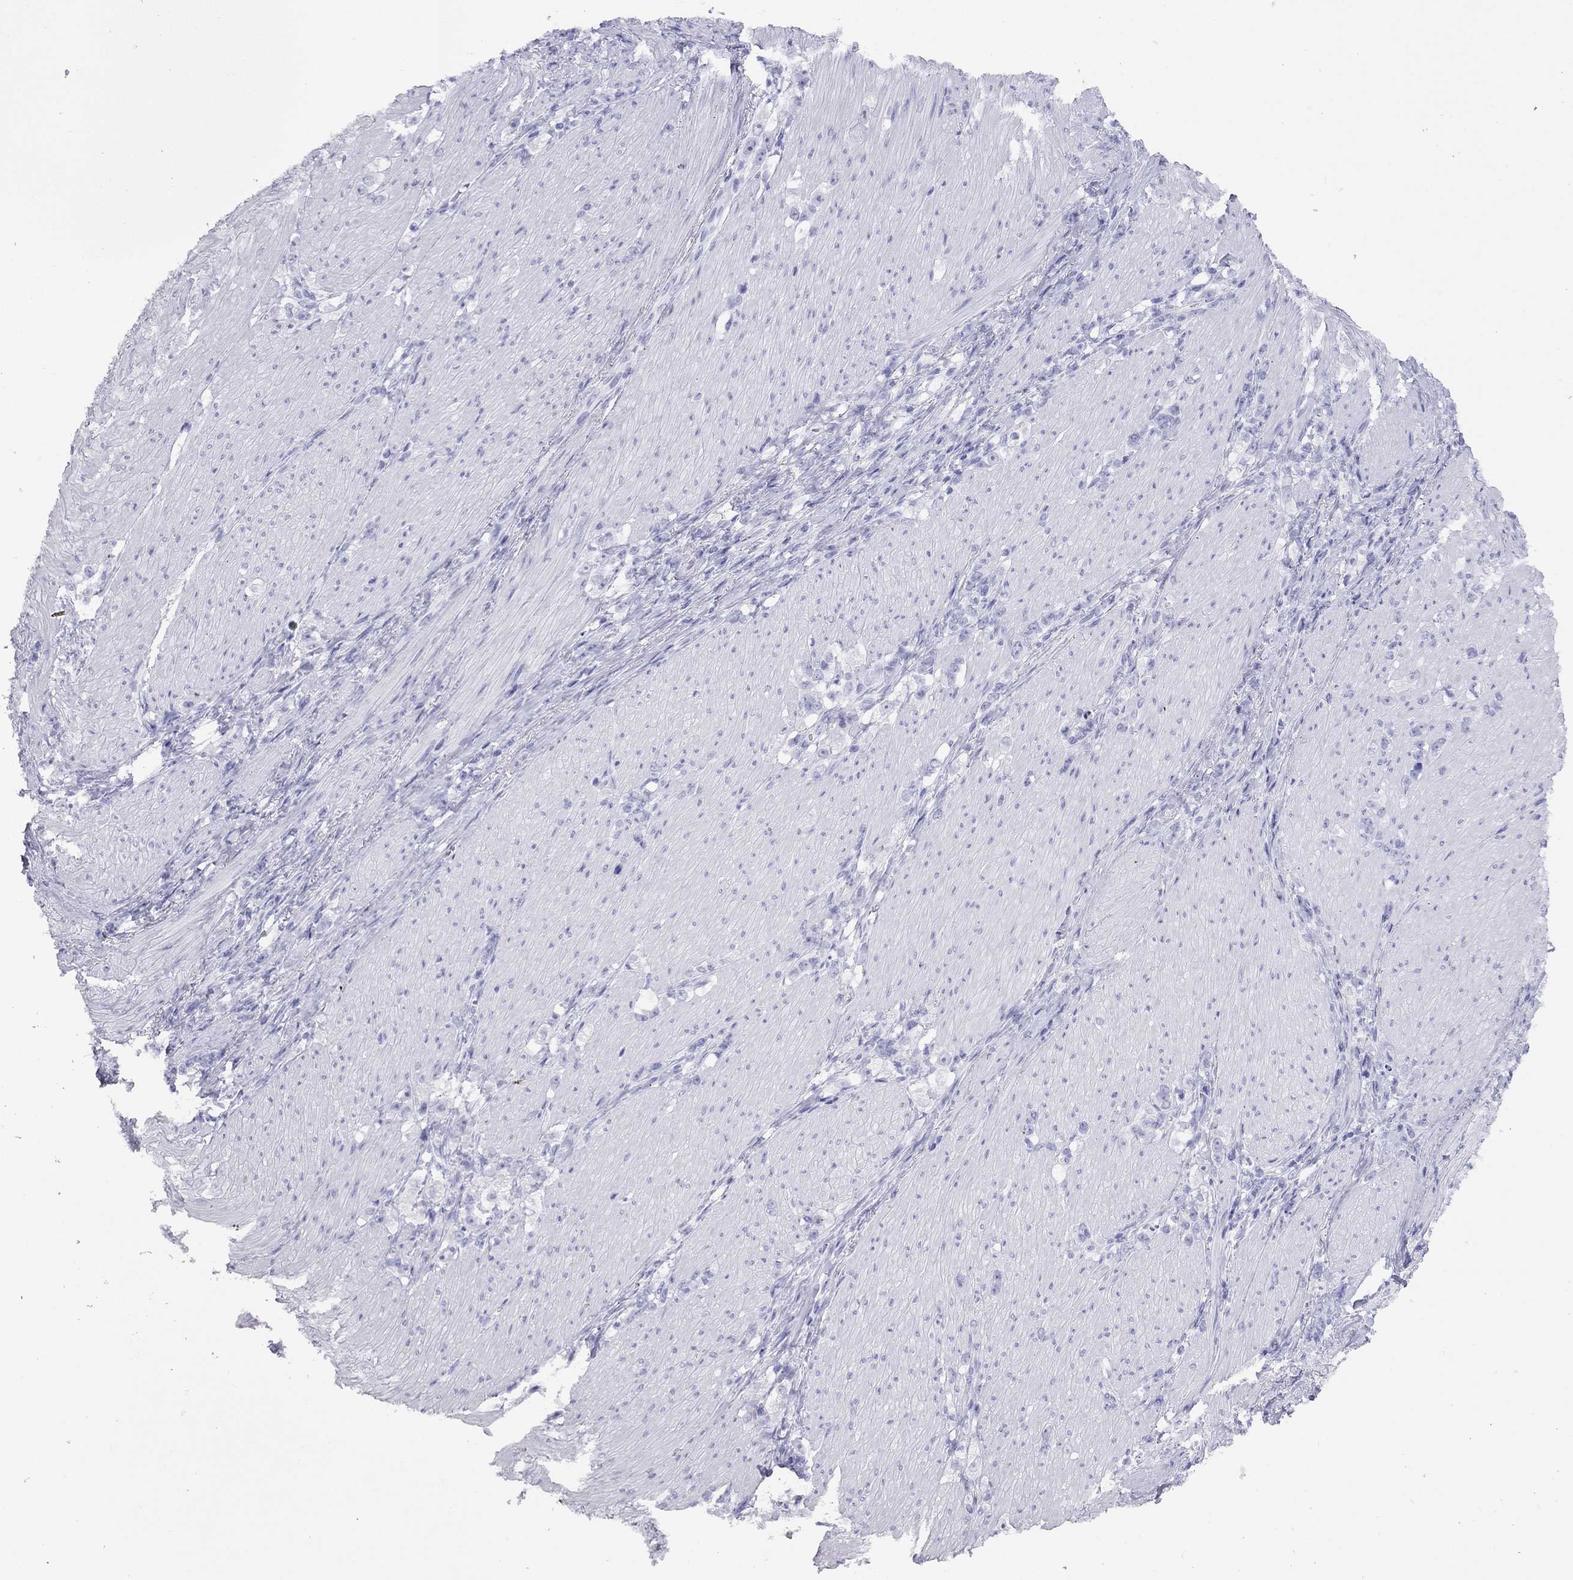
{"staining": {"intensity": "negative", "quantity": "none", "location": "none"}, "tissue": "stomach cancer", "cell_type": "Tumor cells", "image_type": "cancer", "snomed": [{"axis": "morphology", "description": "Adenocarcinoma, NOS"}, {"axis": "topography", "description": "Stomach, lower"}], "caption": "DAB immunohistochemical staining of stomach cancer (adenocarcinoma) demonstrates no significant expression in tumor cells.", "gene": "LYAR", "patient": {"sex": "male", "age": 88}}